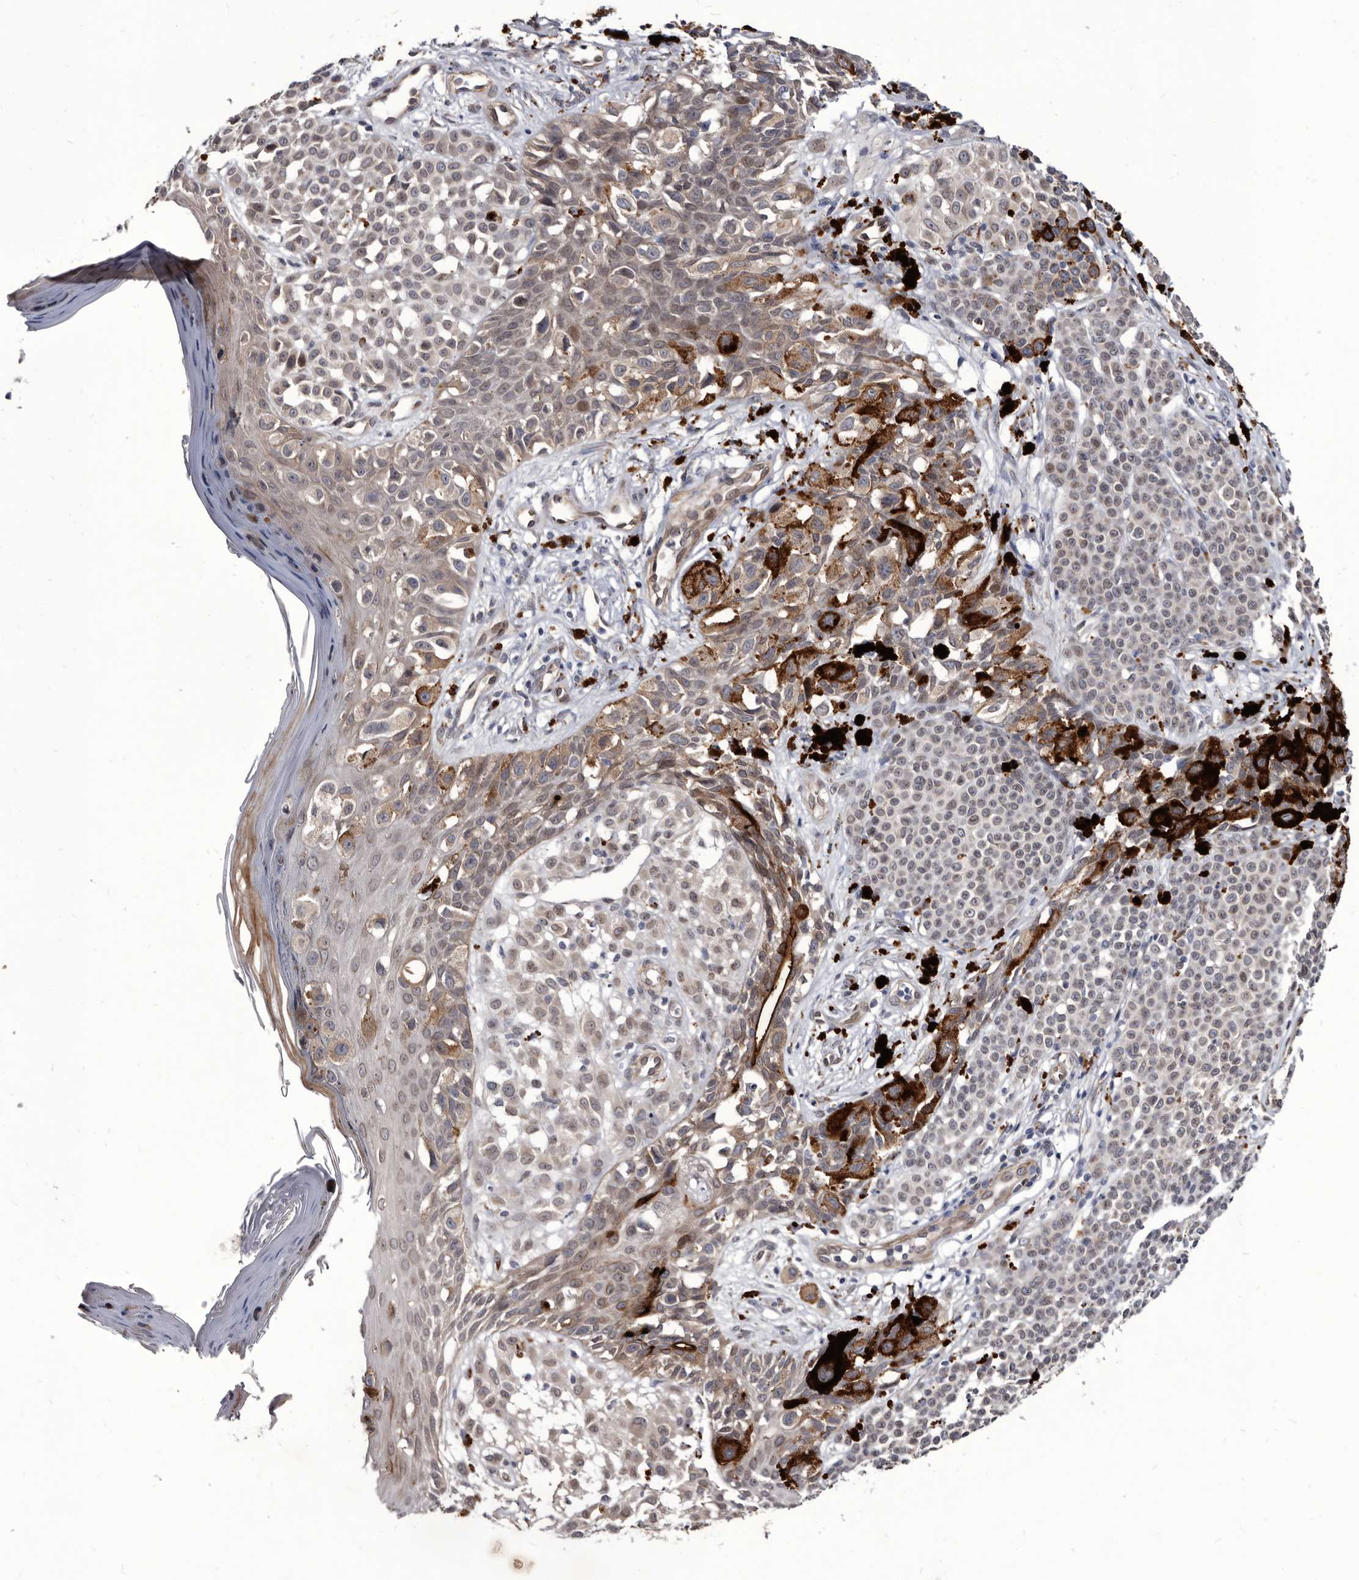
{"staining": {"intensity": "negative", "quantity": "none", "location": "none"}, "tissue": "melanoma", "cell_type": "Tumor cells", "image_type": "cancer", "snomed": [{"axis": "morphology", "description": "Malignant melanoma, NOS"}, {"axis": "topography", "description": "Skin of leg"}], "caption": "Immunohistochemical staining of human melanoma reveals no significant expression in tumor cells.", "gene": "PROM1", "patient": {"sex": "female", "age": 72}}